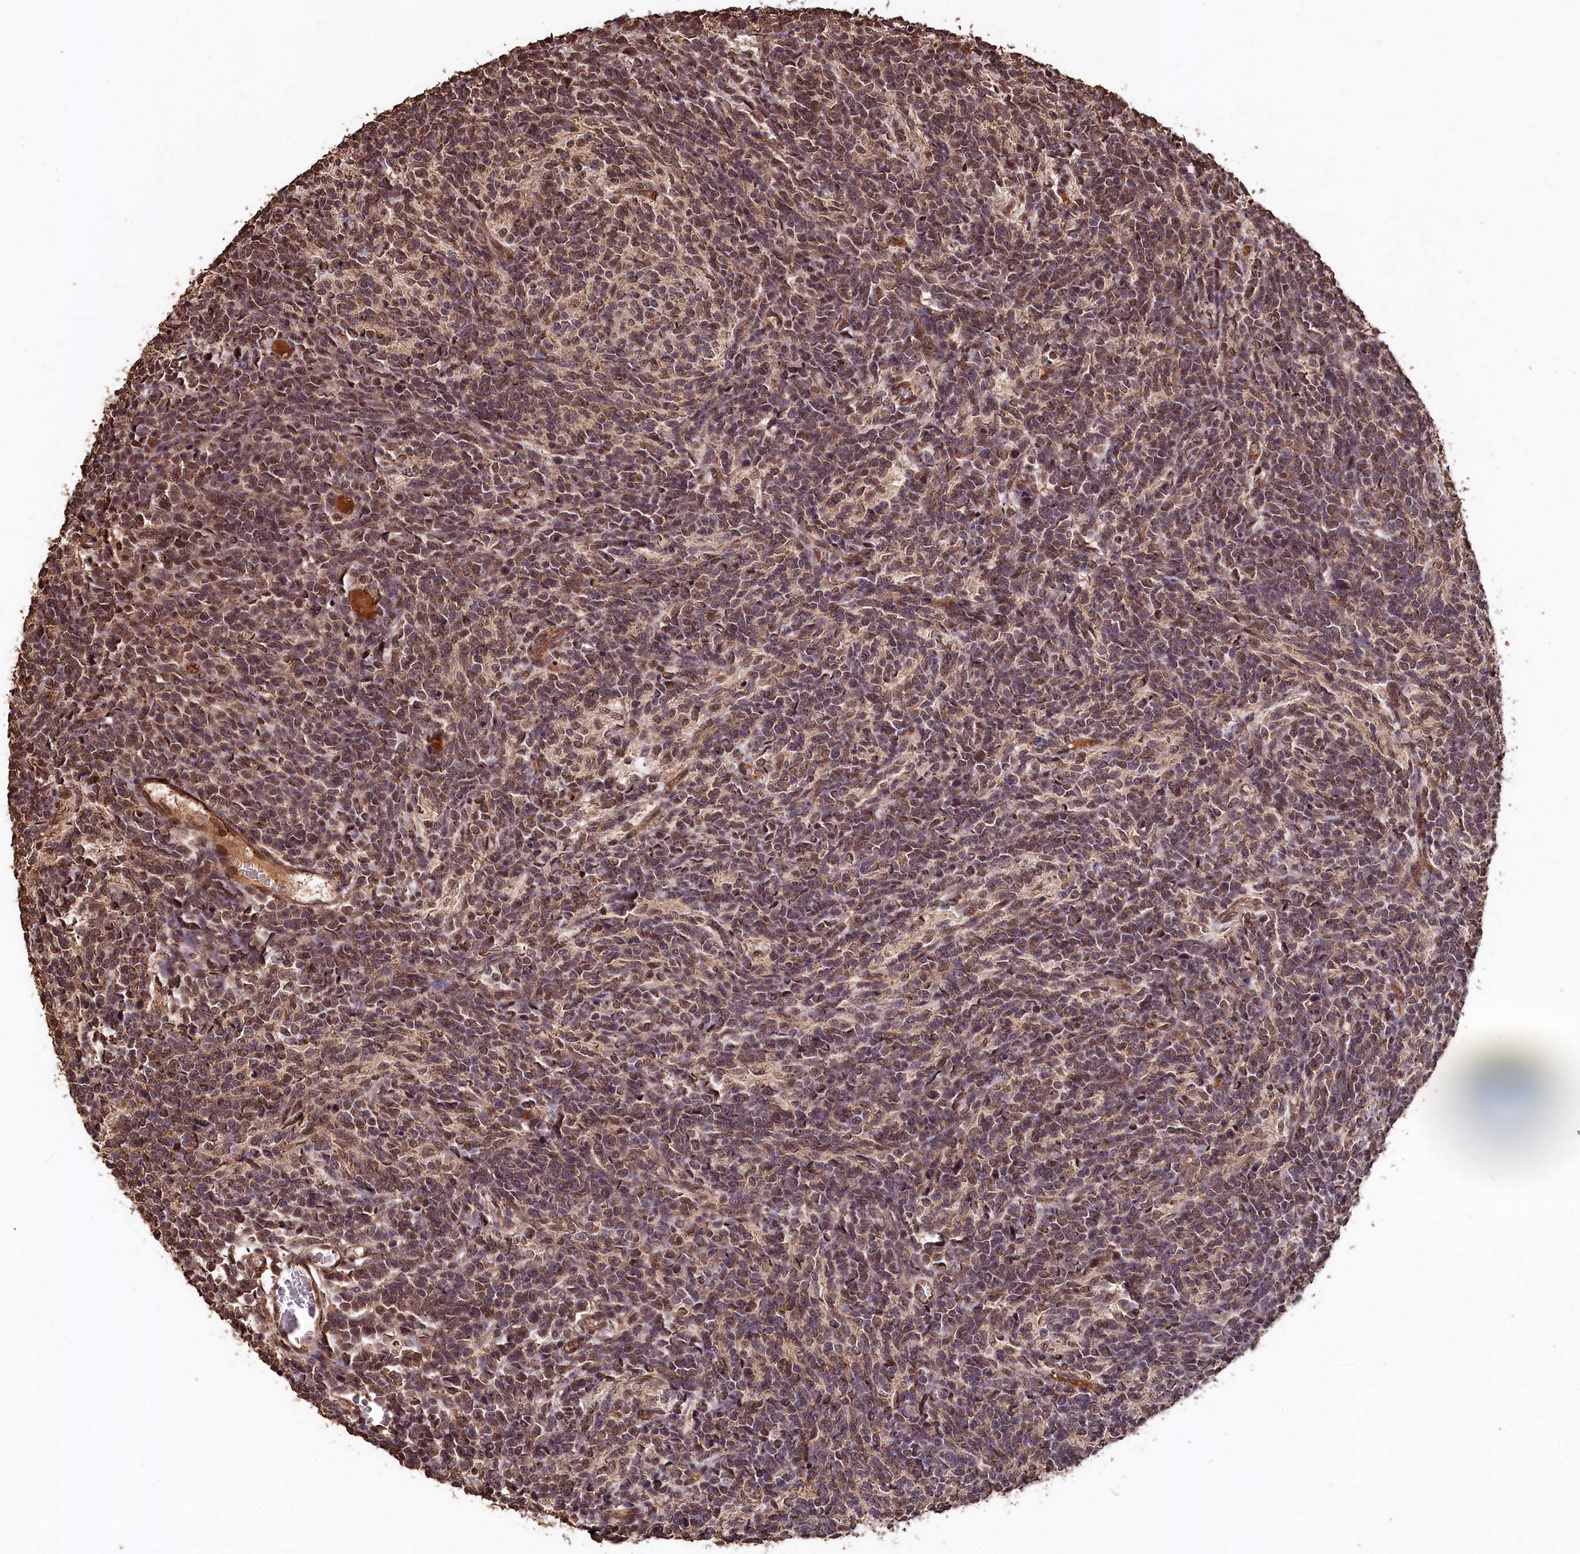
{"staining": {"intensity": "moderate", "quantity": "25%-75%", "location": "nuclear"}, "tissue": "glioma", "cell_type": "Tumor cells", "image_type": "cancer", "snomed": [{"axis": "morphology", "description": "Glioma, malignant, Low grade"}, {"axis": "topography", "description": "Brain"}], "caption": "High-power microscopy captured an IHC micrograph of malignant glioma (low-grade), revealing moderate nuclear staining in about 25%-75% of tumor cells.", "gene": "CEP57L1", "patient": {"sex": "female", "age": 1}}